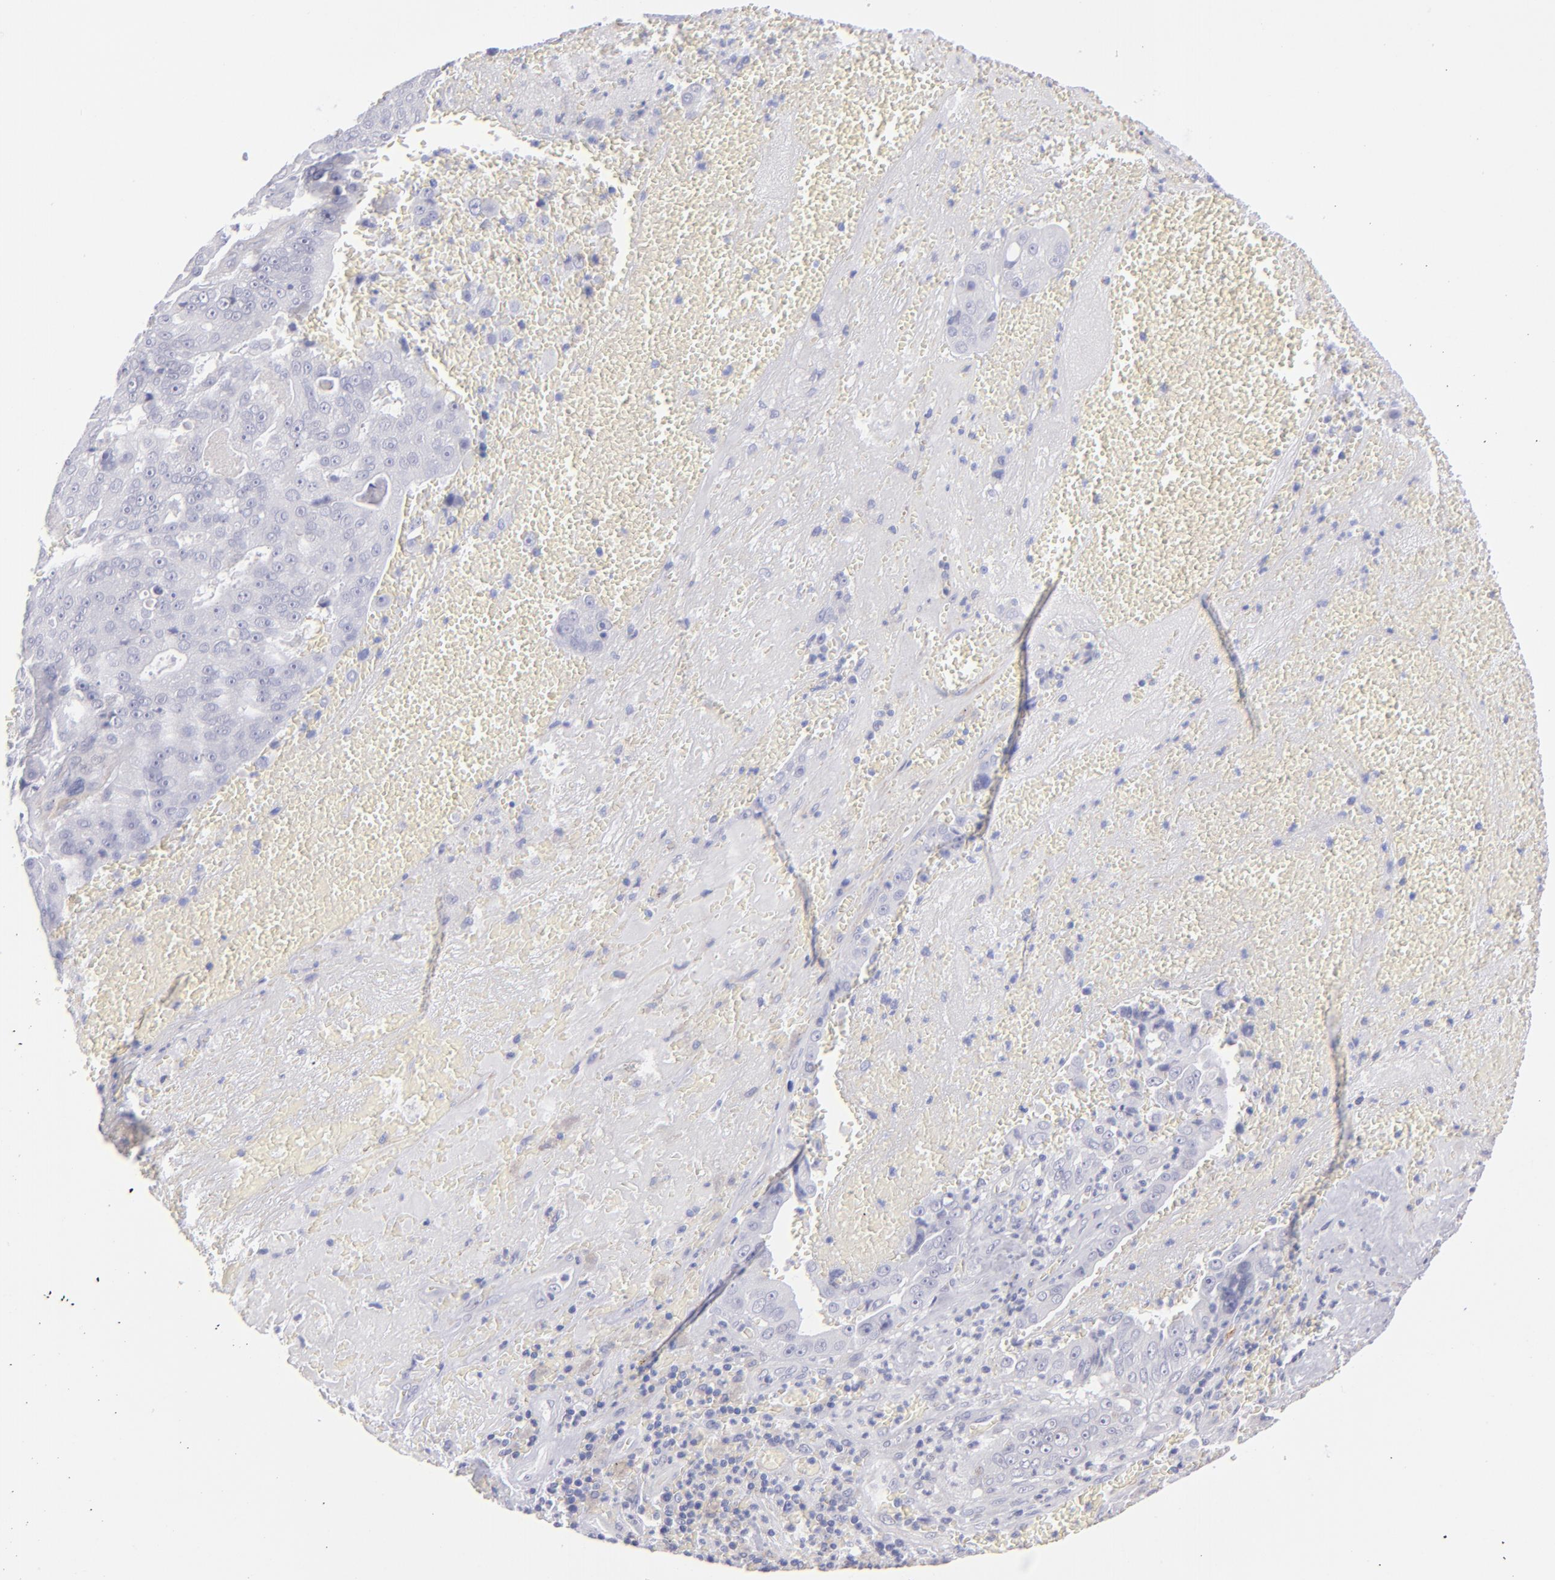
{"staining": {"intensity": "negative", "quantity": "none", "location": "none"}, "tissue": "liver cancer", "cell_type": "Tumor cells", "image_type": "cancer", "snomed": [{"axis": "morphology", "description": "Cholangiocarcinoma"}, {"axis": "topography", "description": "Liver"}], "caption": "Tumor cells are negative for protein expression in human liver cholangiocarcinoma.", "gene": "MYH11", "patient": {"sex": "female", "age": 79}}